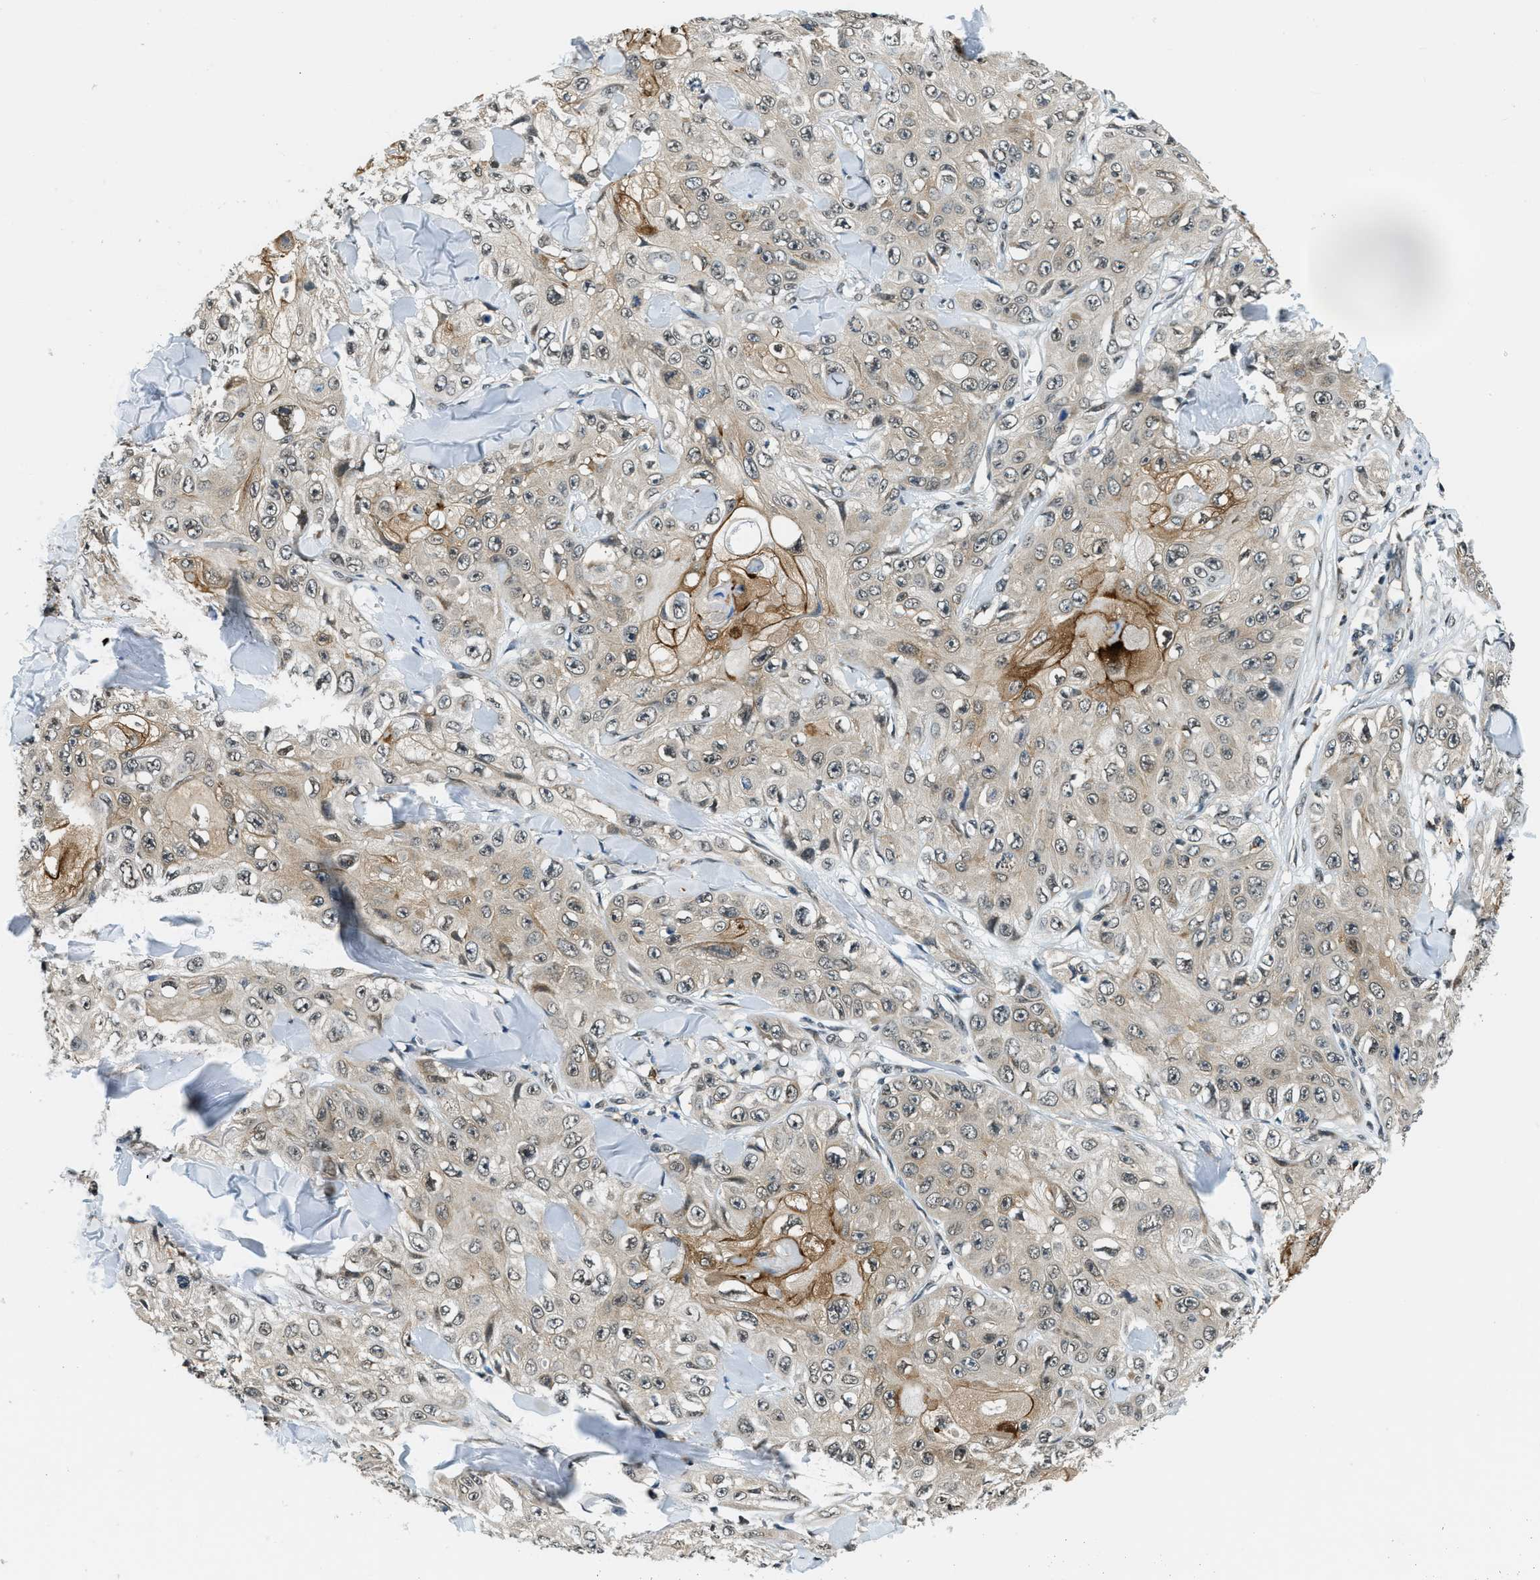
{"staining": {"intensity": "moderate", "quantity": "25%-75%", "location": "cytoplasmic/membranous"}, "tissue": "skin cancer", "cell_type": "Tumor cells", "image_type": "cancer", "snomed": [{"axis": "morphology", "description": "Squamous cell carcinoma, NOS"}, {"axis": "topography", "description": "Skin"}], "caption": "This image shows skin cancer (squamous cell carcinoma) stained with immunohistochemistry to label a protein in brown. The cytoplasmic/membranous of tumor cells show moderate positivity for the protein. Nuclei are counter-stained blue.", "gene": "RAB11FIP1", "patient": {"sex": "male", "age": 86}}